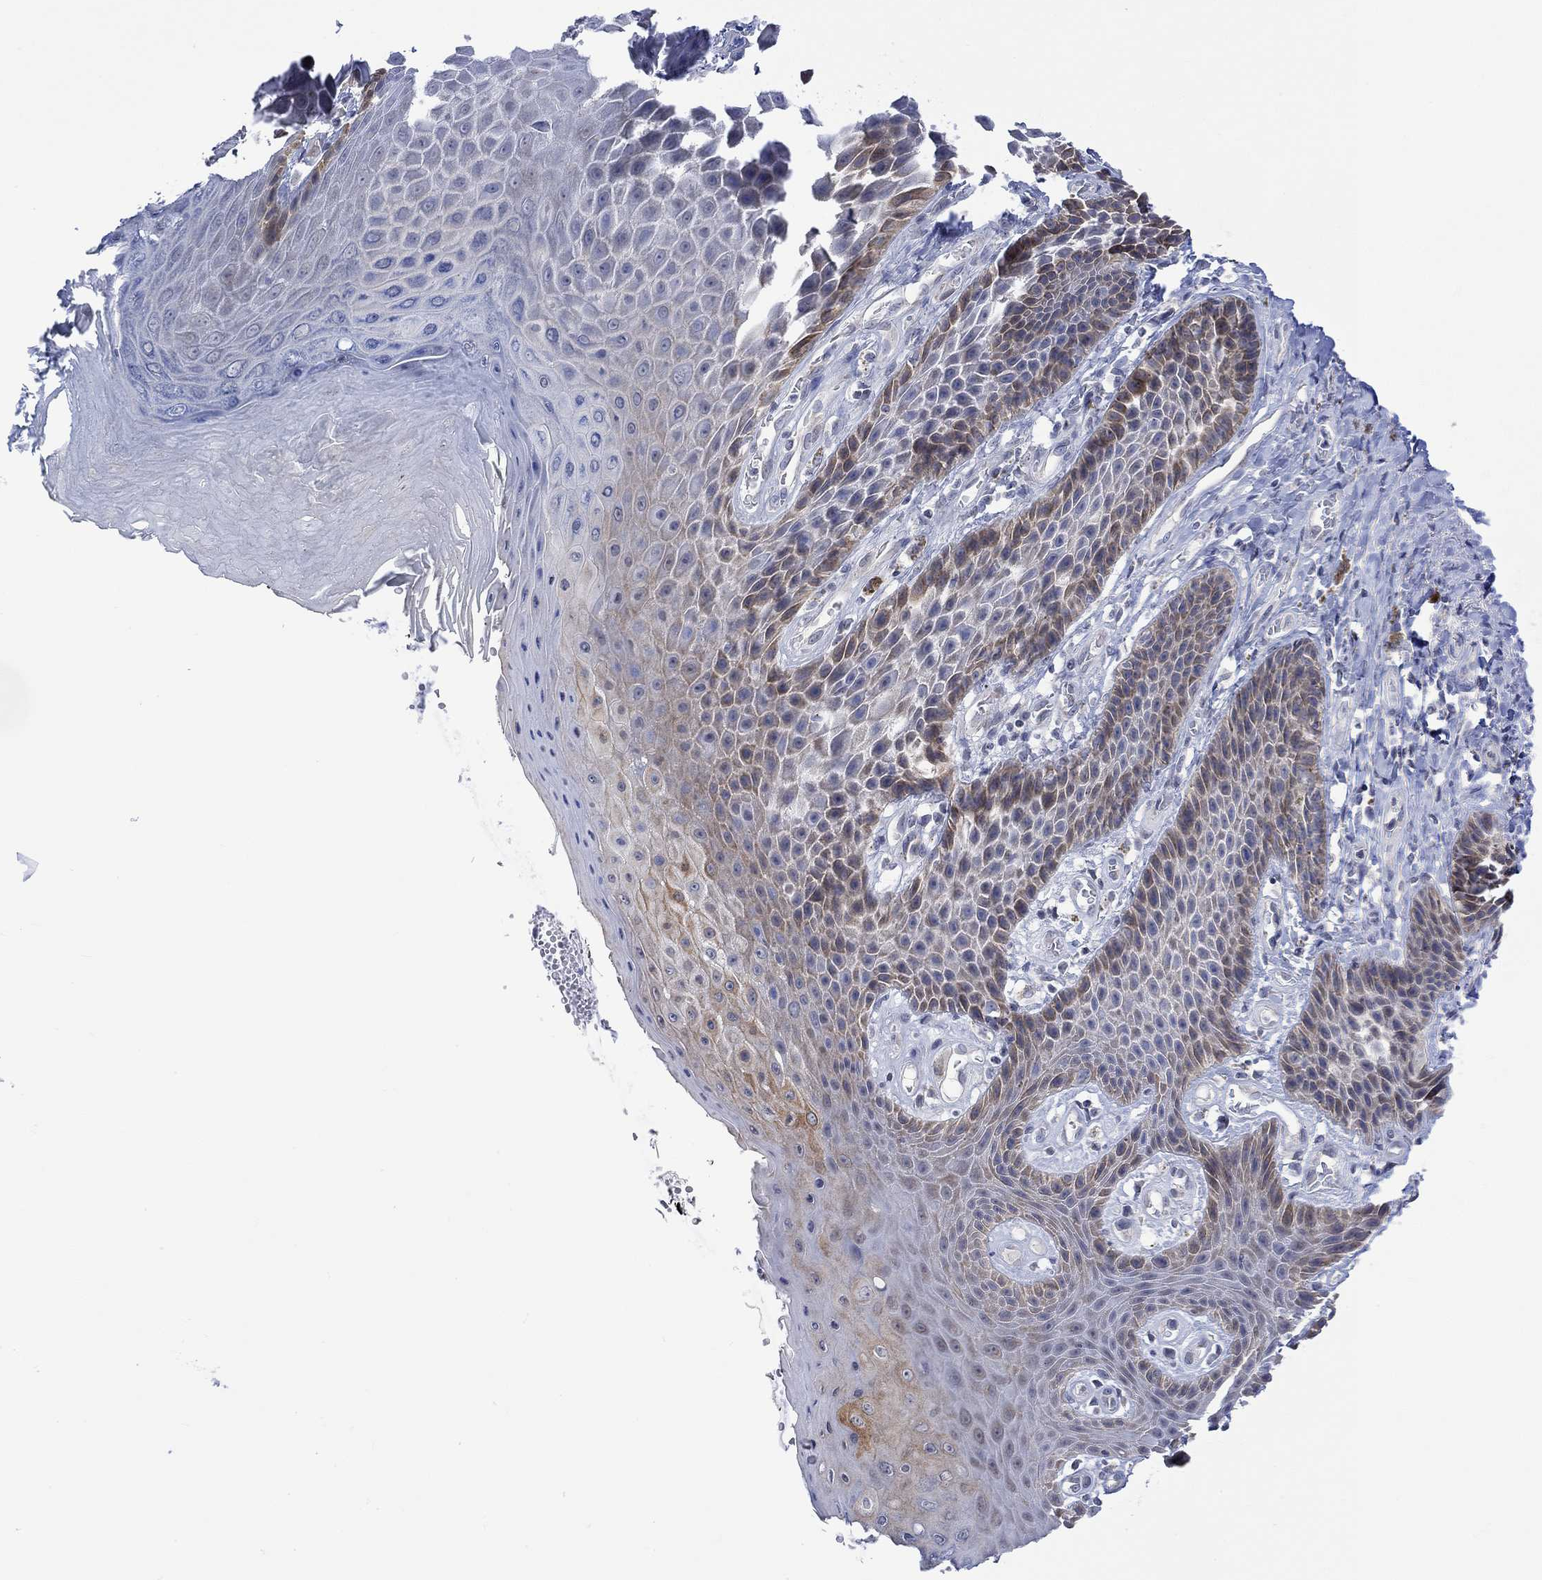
{"staining": {"intensity": "moderate", "quantity": "<25%", "location": "cytoplasmic/membranous"}, "tissue": "skin", "cell_type": "Epidermal cells", "image_type": "normal", "snomed": [{"axis": "morphology", "description": "Normal tissue, NOS"}, {"axis": "topography", "description": "Skeletal muscle"}, {"axis": "topography", "description": "Anal"}, {"axis": "topography", "description": "Peripheral nerve tissue"}], "caption": "The histopathology image reveals staining of unremarkable skin, revealing moderate cytoplasmic/membranous protein staining (brown color) within epidermal cells. The staining was performed using DAB (3,3'-diaminobenzidine), with brown indicating positive protein expression. Nuclei are stained blue with hematoxylin.", "gene": "DCX", "patient": {"sex": "male", "age": 53}}